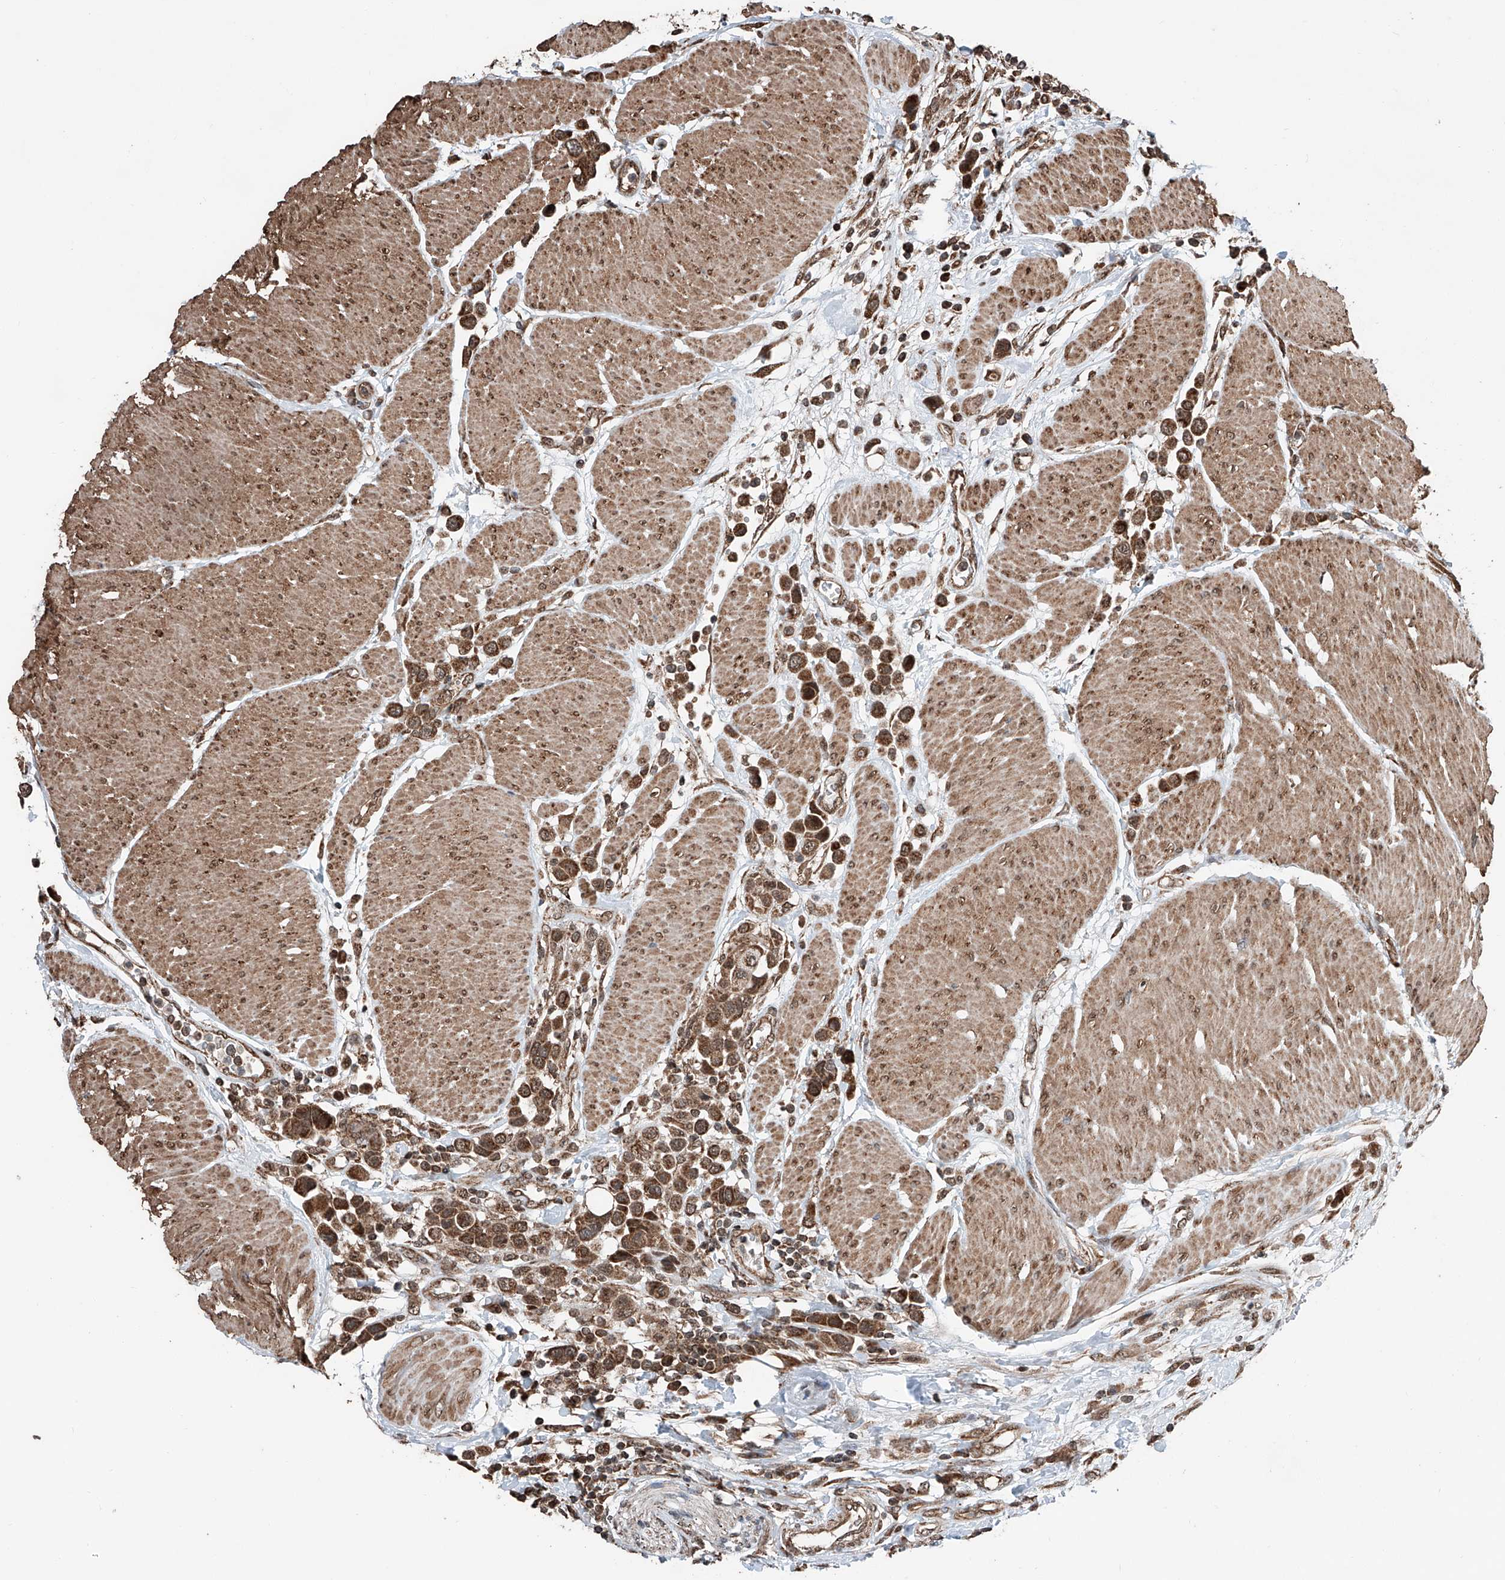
{"staining": {"intensity": "strong", "quantity": ">75%", "location": "cytoplasmic/membranous"}, "tissue": "urothelial cancer", "cell_type": "Tumor cells", "image_type": "cancer", "snomed": [{"axis": "morphology", "description": "Urothelial carcinoma, High grade"}, {"axis": "topography", "description": "Urinary bladder"}], "caption": "About >75% of tumor cells in urothelial cancer demonstrate strong cytoplasmic/membranous protein positivity as visualized by brown immunohistochemical staining.", "gene": "ZNF445", "patient": {"sex": "male", "age": 50}}